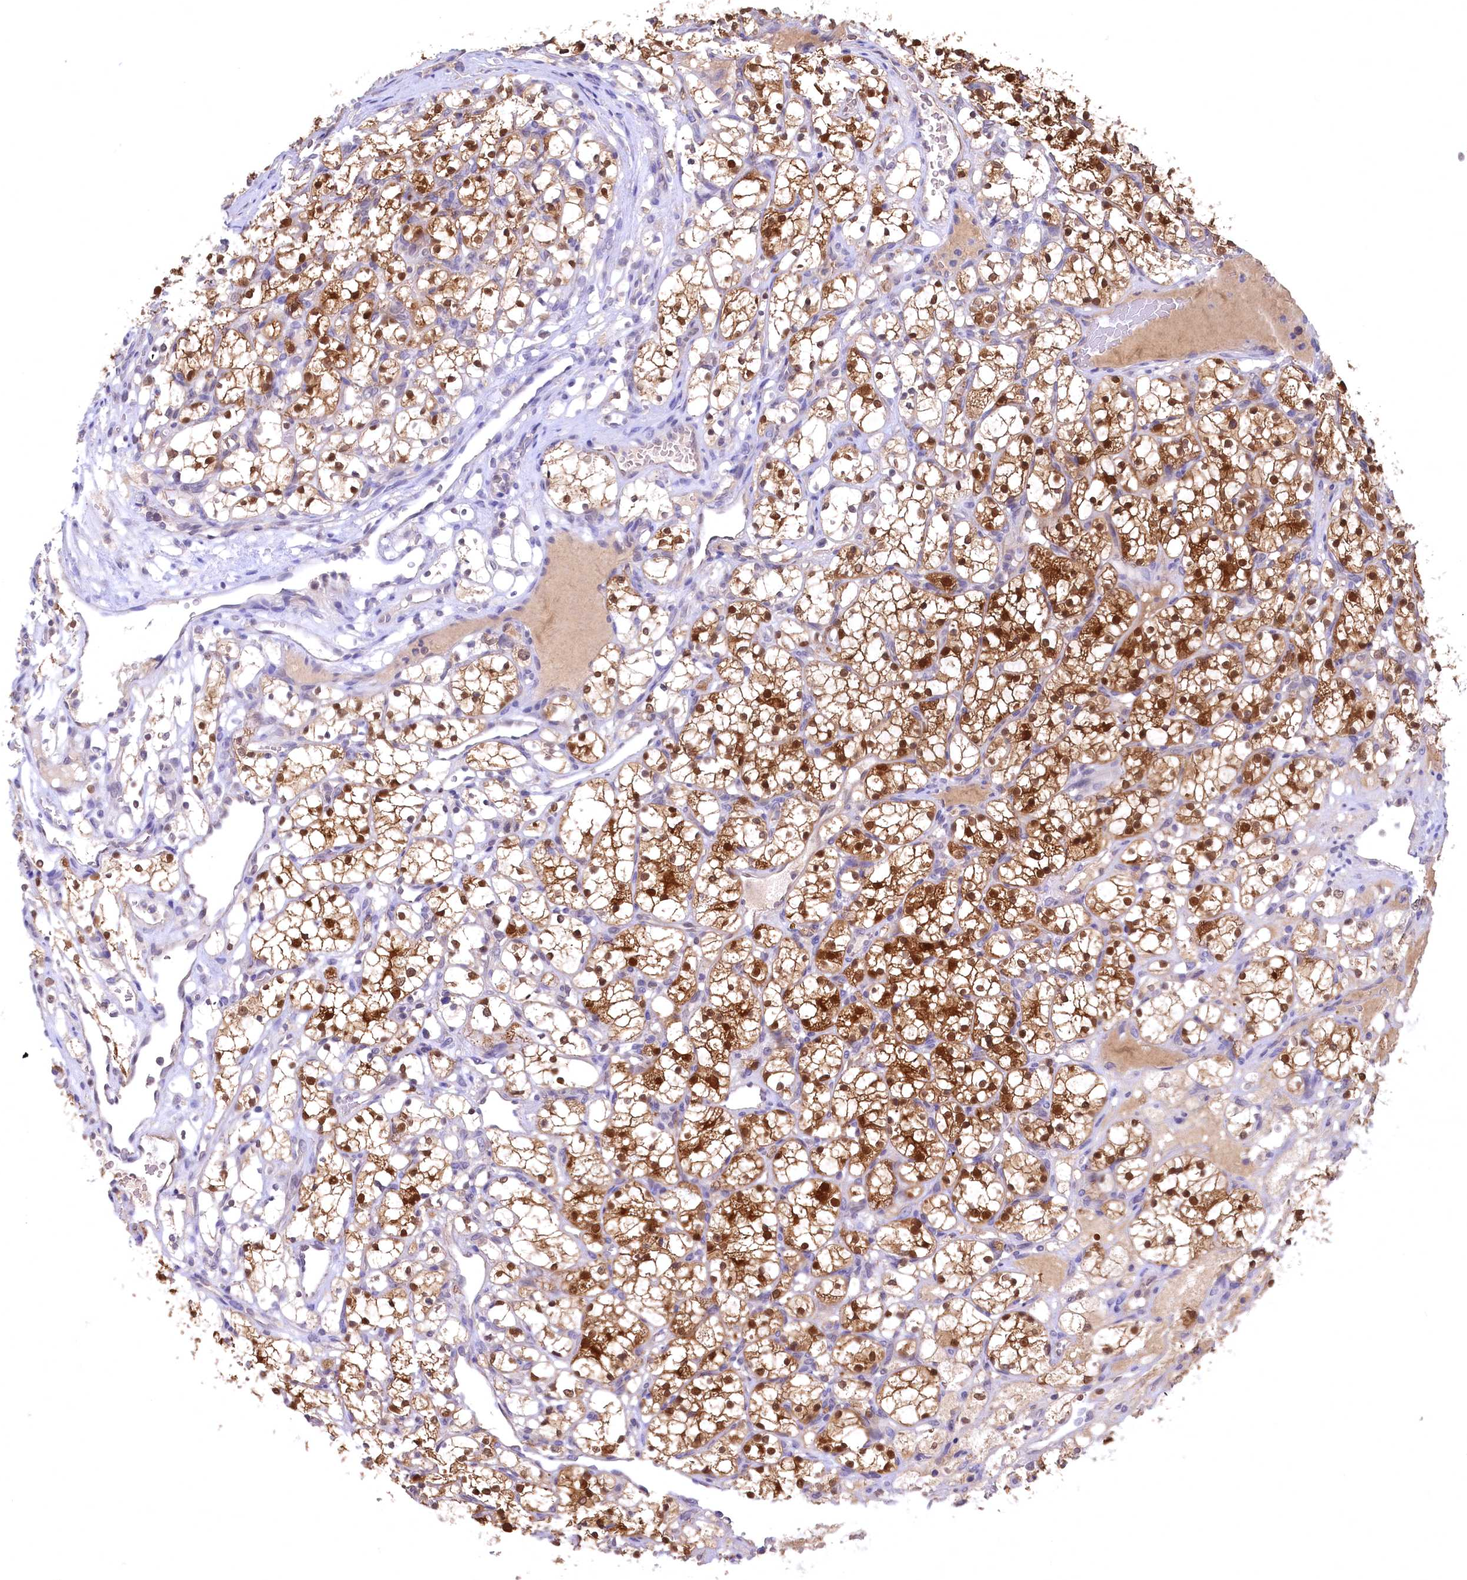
{"staining": {"intensity": "strong", "quantity": "25%-75%", "location": "cytoplasmic/membranous,nuclear"}, "tissue": "renal cancer", "cell_type": "Tumor cells", "image_type": "cancer", "snomed": [{"axis": "morphology", "description": "Adenocarcinoma, NOS"}, {"axis": "topography", "description": "Kidney"}], "caption": "Renal cancer tissue displays strong cytoplasmic/membranous and nuclear expression in approximately 25%-75% of tumor cells", "gene": "C11orf54", "patient": {"sex": "female", "age": 69}}